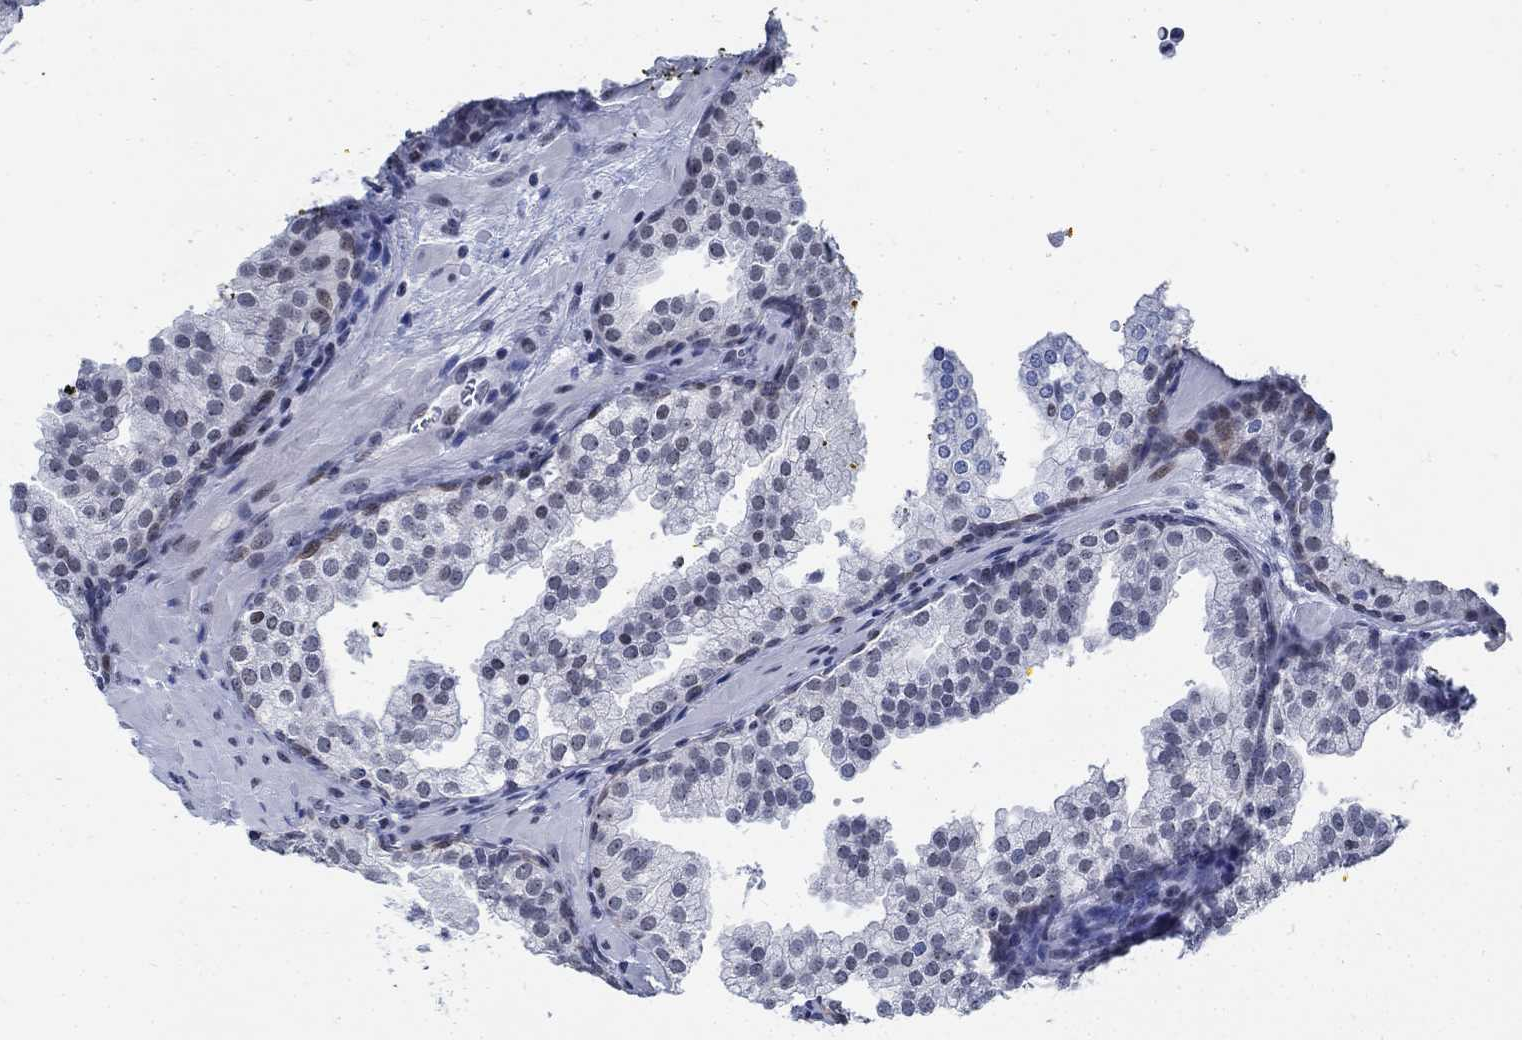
{"staining": {"intensity": "moderate", "quantity": "<25%", "location": "nuclear"}, "tissue": "prostate cancer", "cell_type": "Tumor cells", "image_type": "cancer", "snomed": [{"axis": "morphology", "description": "Adenocarcinoma, NOS"}, {"axis": "topography", "description": "Prostate"}], "caption": "Prostate adenocarcinoma stained for a protein exhibits moderate nuclear positivity in tumor cells. The staining was performed using DAB (3,3'-diaminobenzidine) to visualize the protein expression in brown, while the nuclei were stained in blue with hematoxylin (Magnification: 20x).", "gene": "DLK1", "patient": {"sex": "male", "age": 66}}